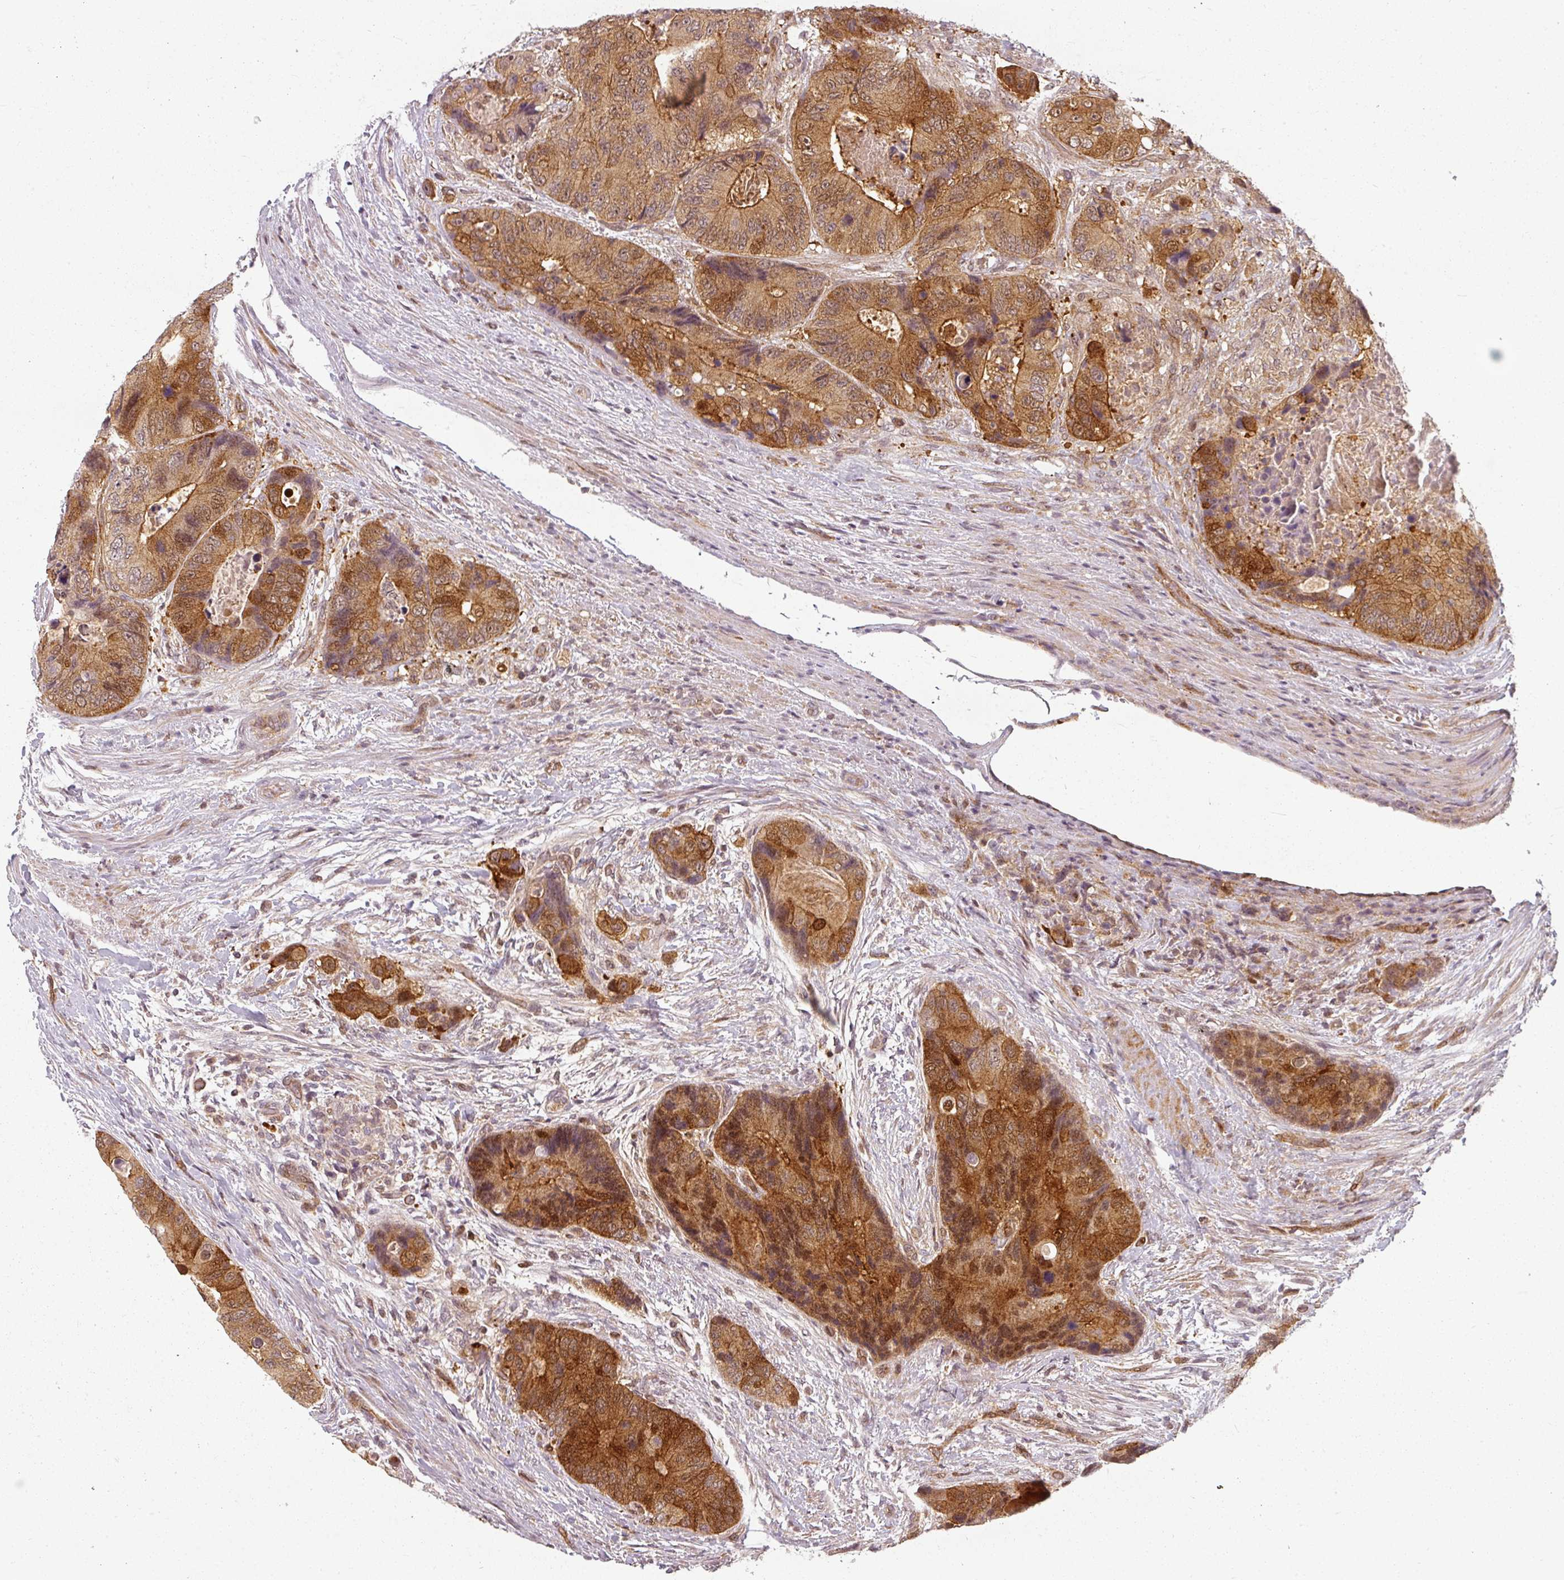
{"staining": {"intensity": "moderate", "quantity": ">75%", "location": "cytoplasmic/membranous,nuclear"}, "tissue": "colorectal cancer", "cell_type": "Tumor cells", "image_type": "cancer", "snomed": [{"axis": "morphology", "description": "Adenocarcinoma, NOS"}, {"axis": "topography", "description": "Colon"}], "caption": "Protein expression analysis of human colorectal adenocarcinoma reveals moderate cytoplasmic/membranous and nuclear staining in about >75% of tumor cells.", "gene": "CLIC1", "patient": {"sex": "male", "age": 84}}